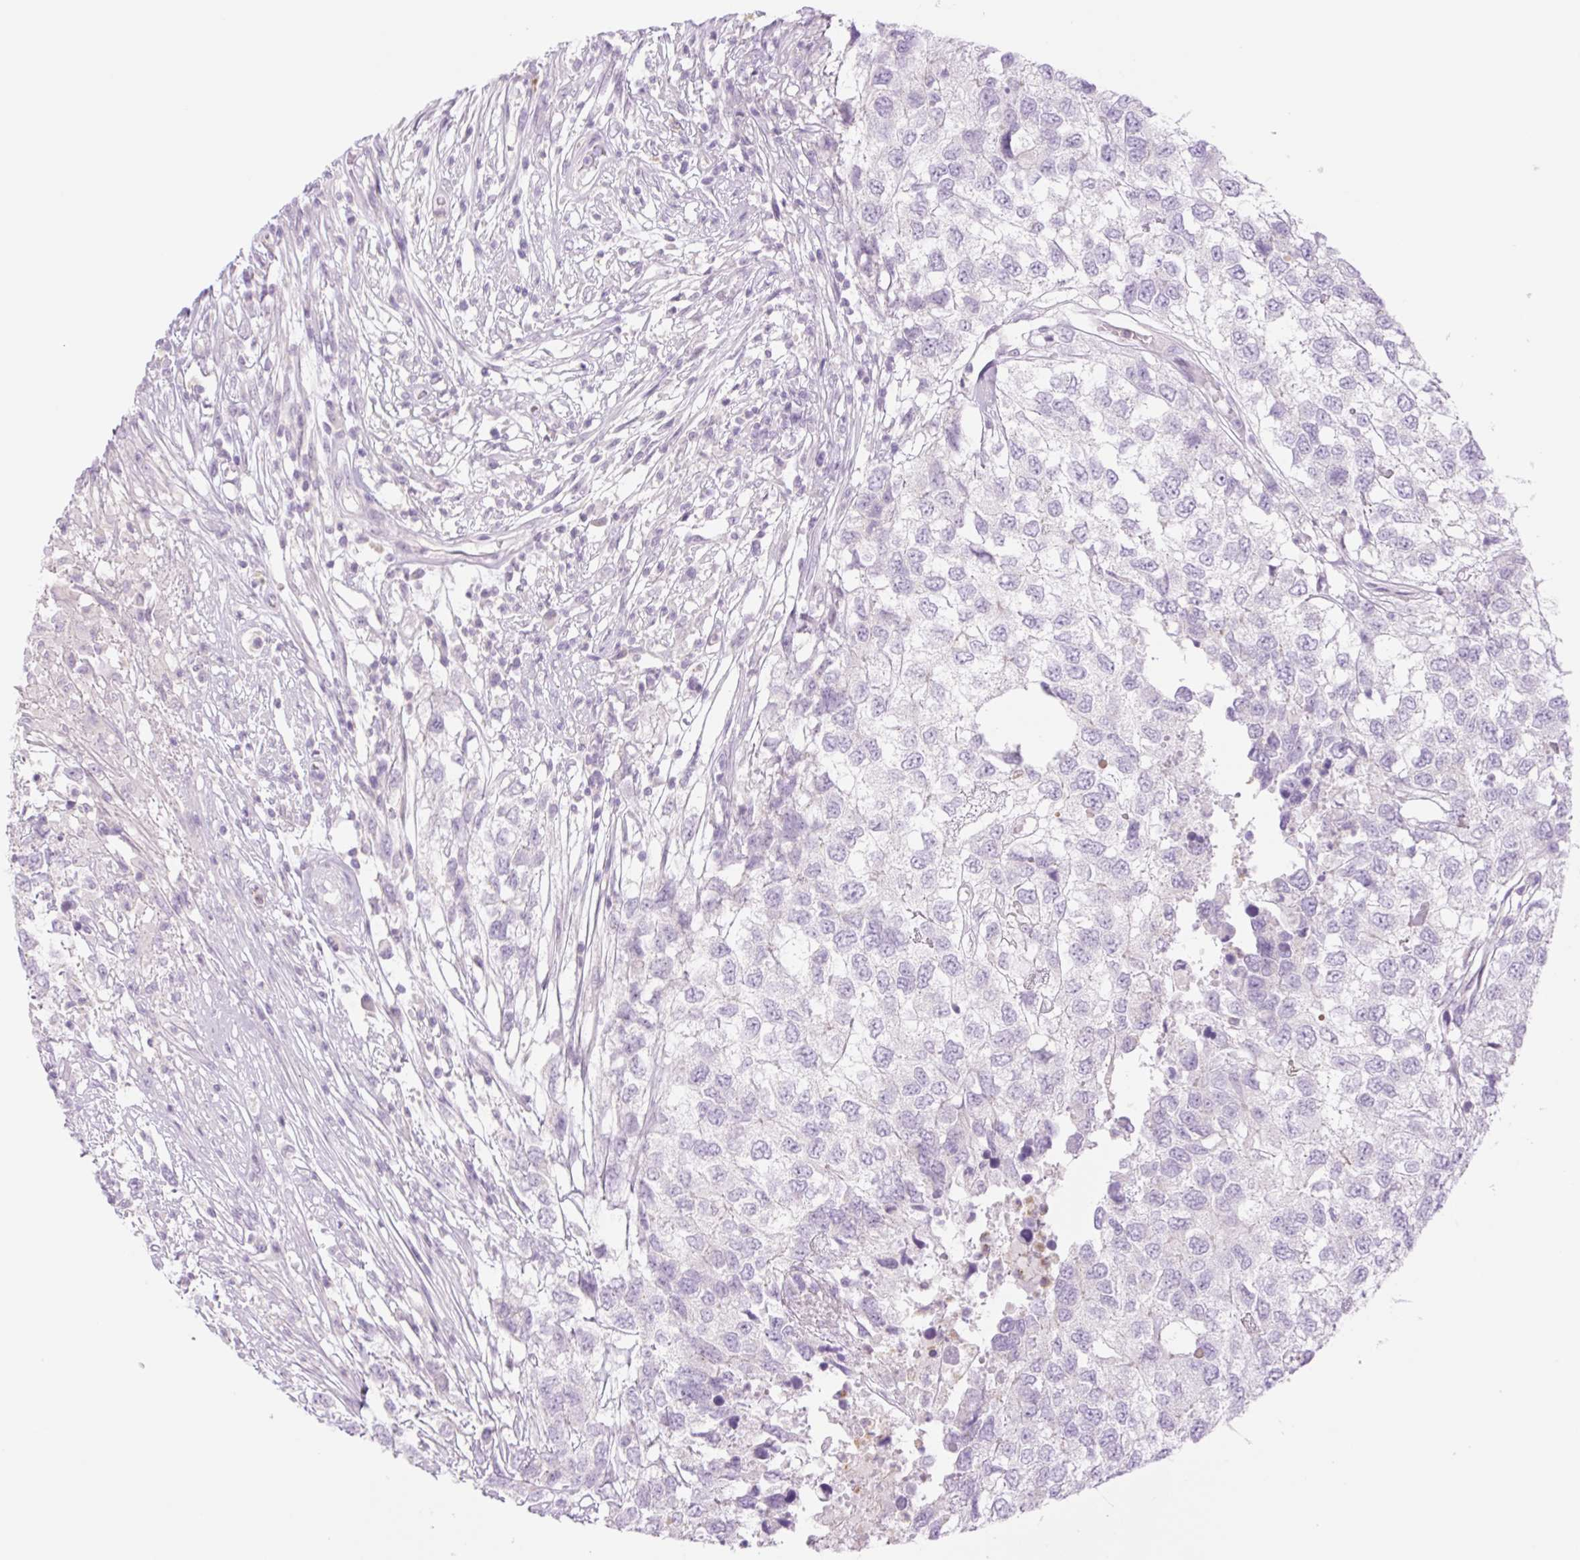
{"staining": {"intensity": "negative", "quantity": "none", "location": "none"}, "tissue": "testis cancer", "cell_type": "Tumor cells", "image_type": "cancer", "snomed": [{"axis": "morphology", "description": "Carcinoma, Embryonal, NOS"}, {"axis": "topography", "description": "Testis"}], "caption": "A high-resolution photomicrograph shows immunohistochemistry staining of embryonal carcinoma (testis), which exhibits no significant positivity in tumor cells.", "gene": "TBX15", "patient": {"sex": "male", "age": 83}}